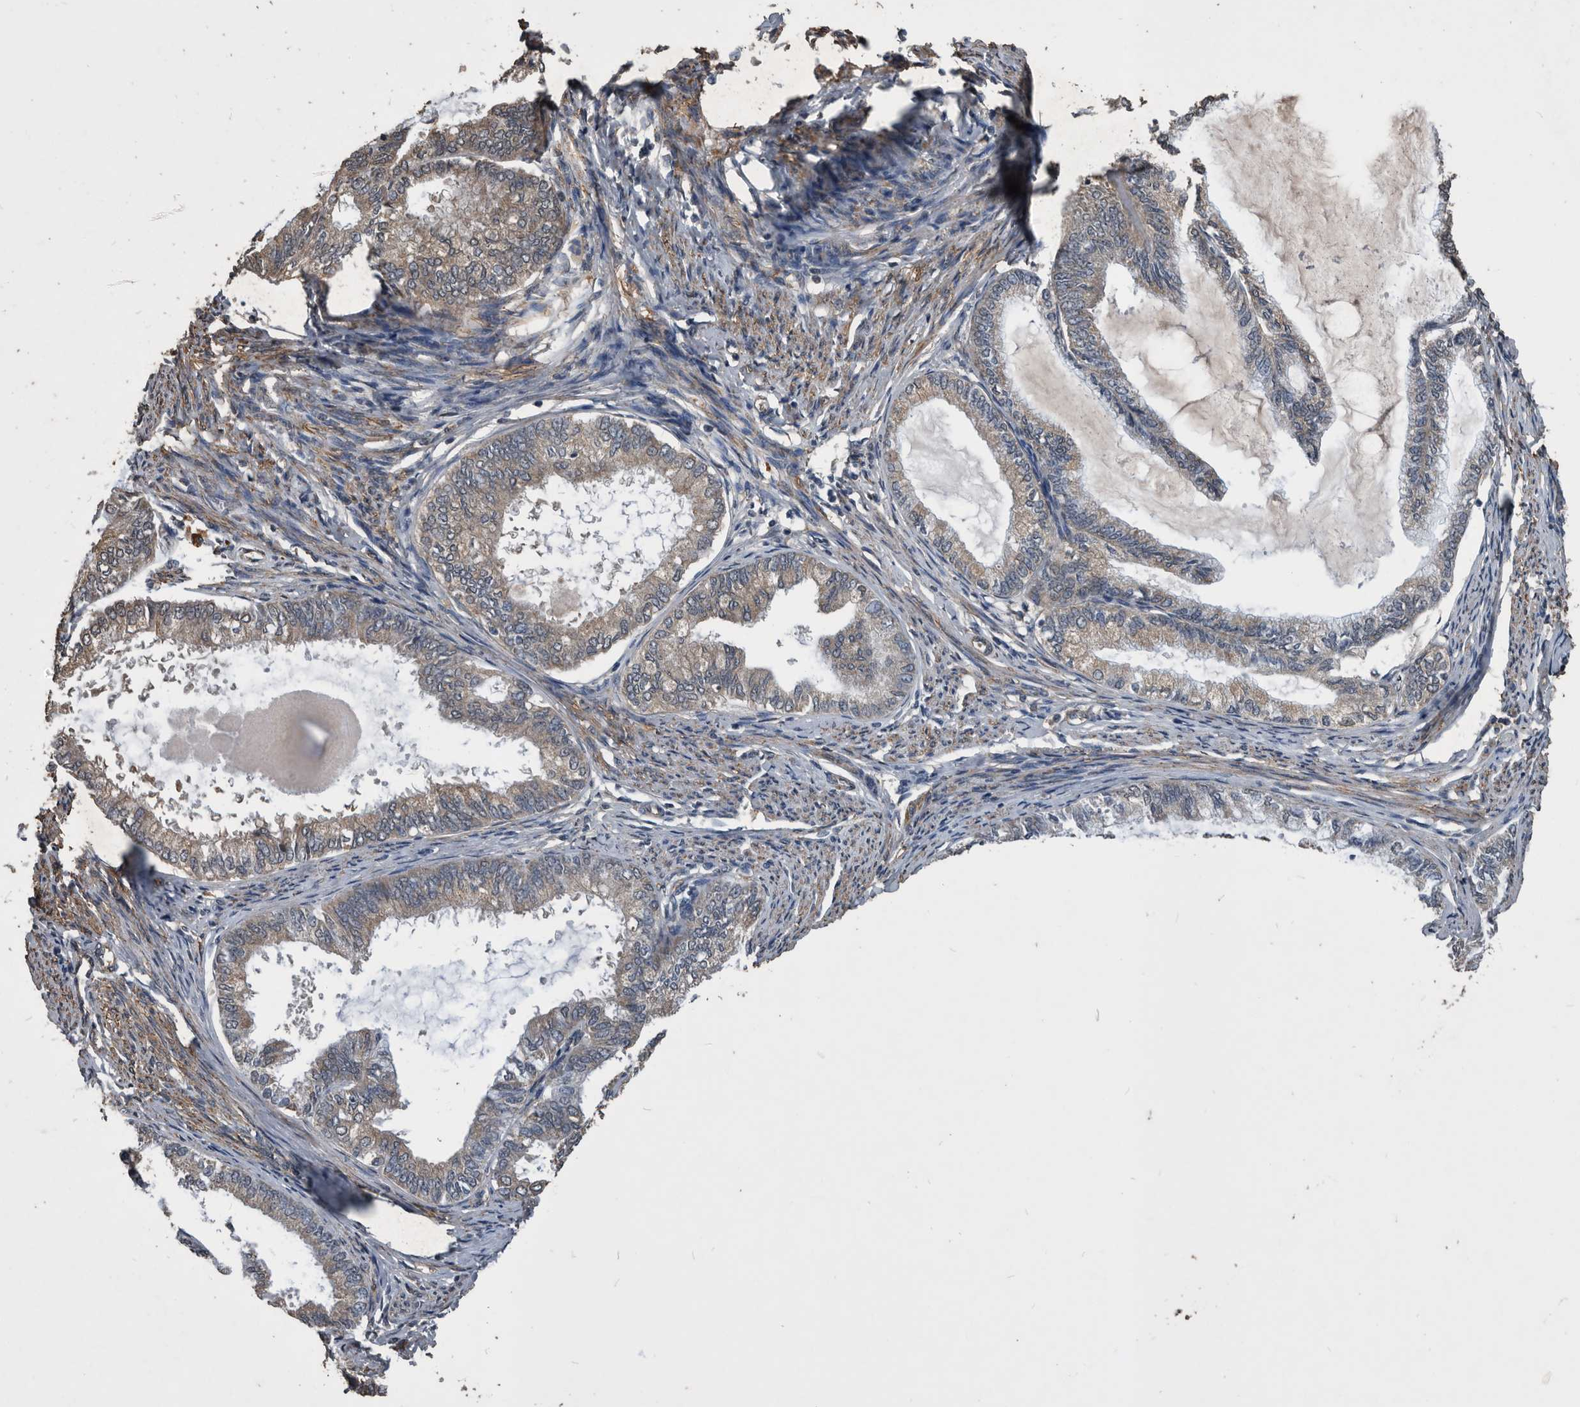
{"staining": {"intensity": "moderate", "quantity": "25%-75%", "location": "cytoplasmic/membranous"}, "tissue": "endometrial cancer", "cell_type": "Tumor cells", "image_type": "cancer", "snomed": [{"axis": "morphology", "description": "Adenocarcinoma, NOS"}, {"axis": "topography", "description": "Endometrium"}], "caption": "Adenocarcinoma (endometrial) was stained to show a protein in brown. There is medium levels of moderate cytoplasmic/membranous staining in approximately 25%-75% of tumor cells.", "gene": "NRBP1", "patient": {"sex": "female", "age": 86}}